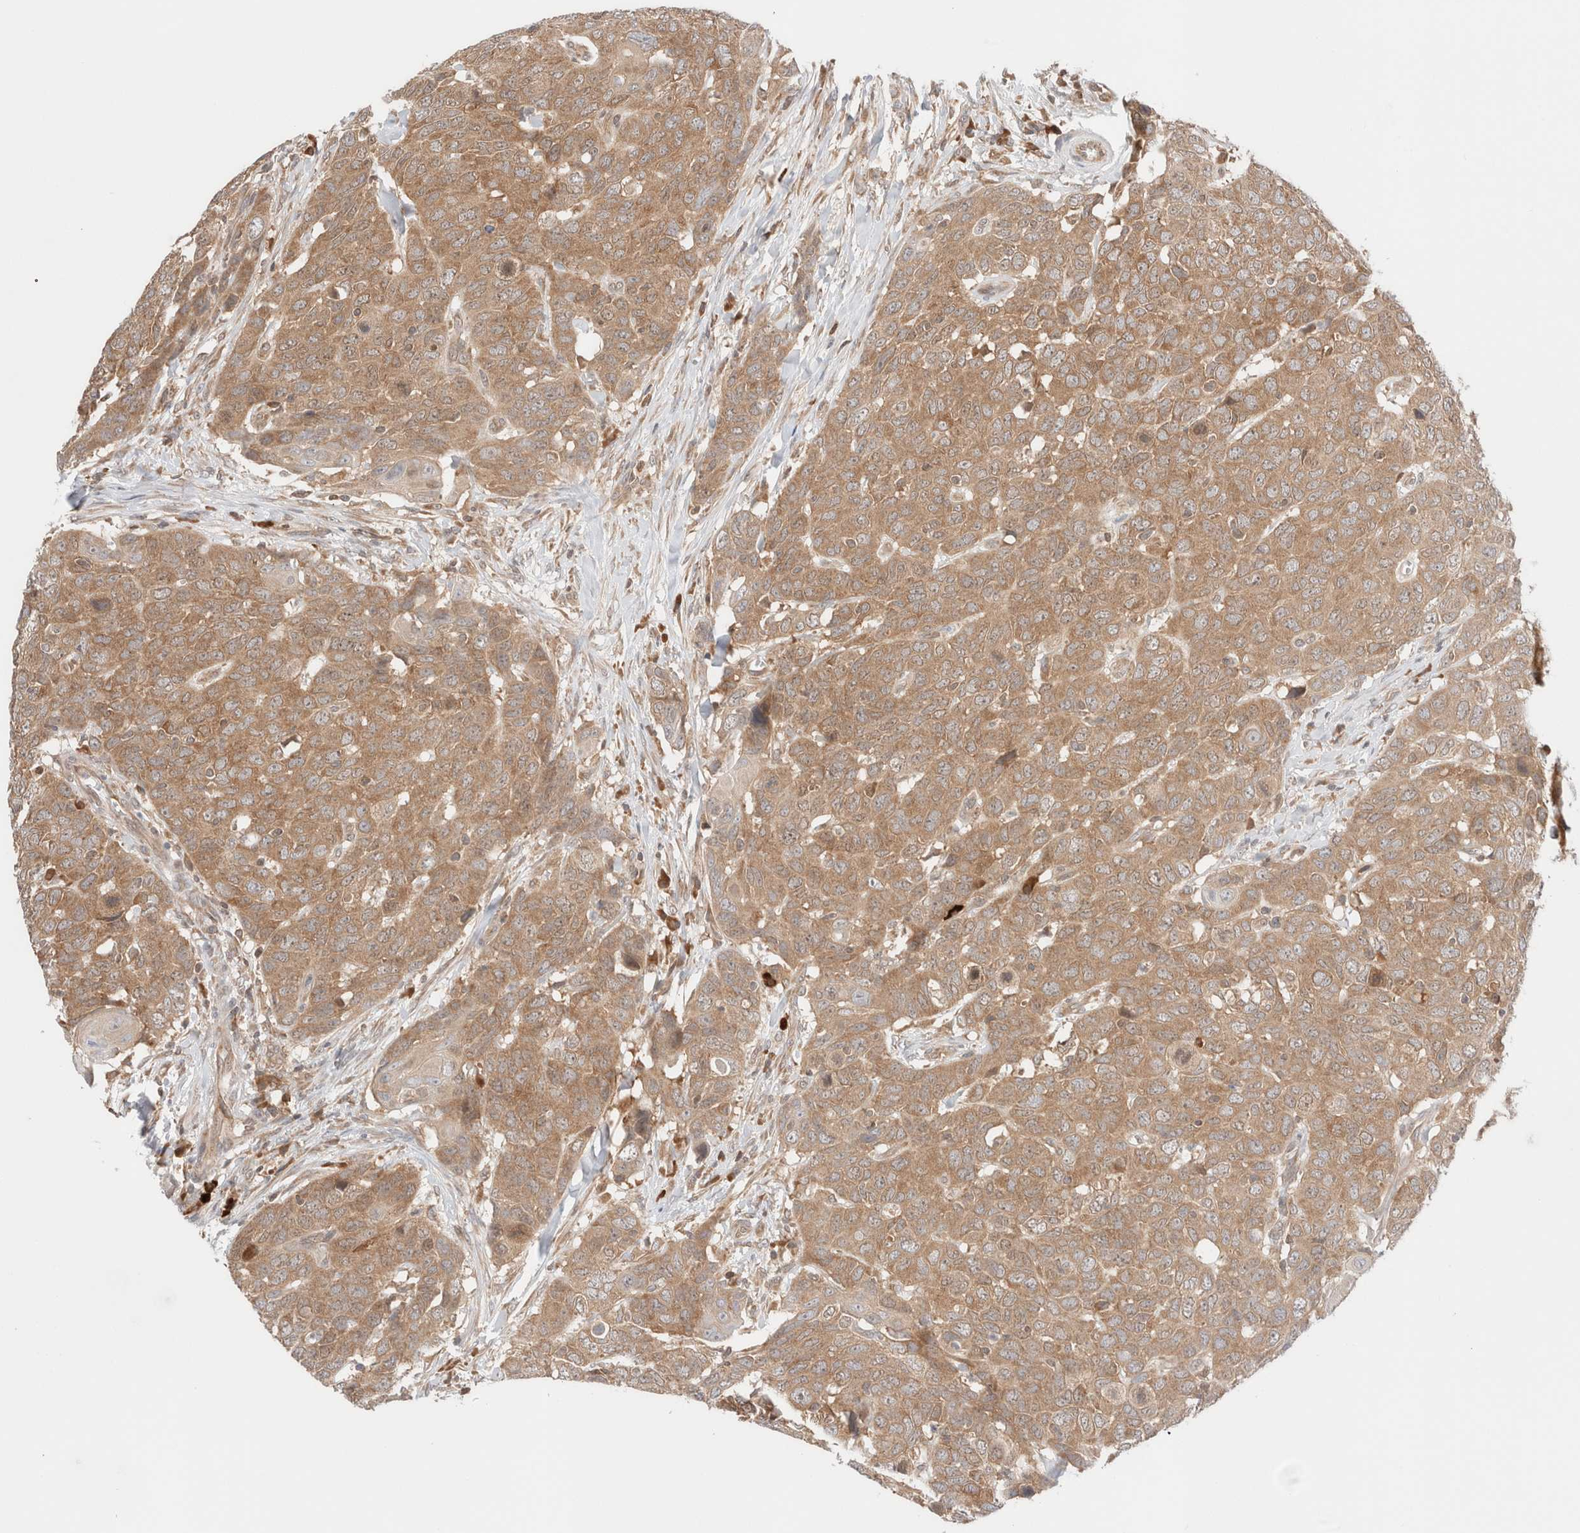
{"staining": {"intensity": "moderate", "quantity": ">75%", "location": "cytoplasmic/membranous"}, "tissue": "head and neck cancer", "cell_type": "Tumor cells", "image_type": "cancer", "snomed": [{"axis": "morphology", "description": "Squamous cell carcinoma, NOS"}, {"axis": "topography", "description": "Head-Neck"}], "caption": "Head and neck cancer (squamous cell carcinoma) stained with a protein marker displays moderate staining in tumor cells.", "gene": "XKR4", "patient": {"sex": "male", "age": 66}}